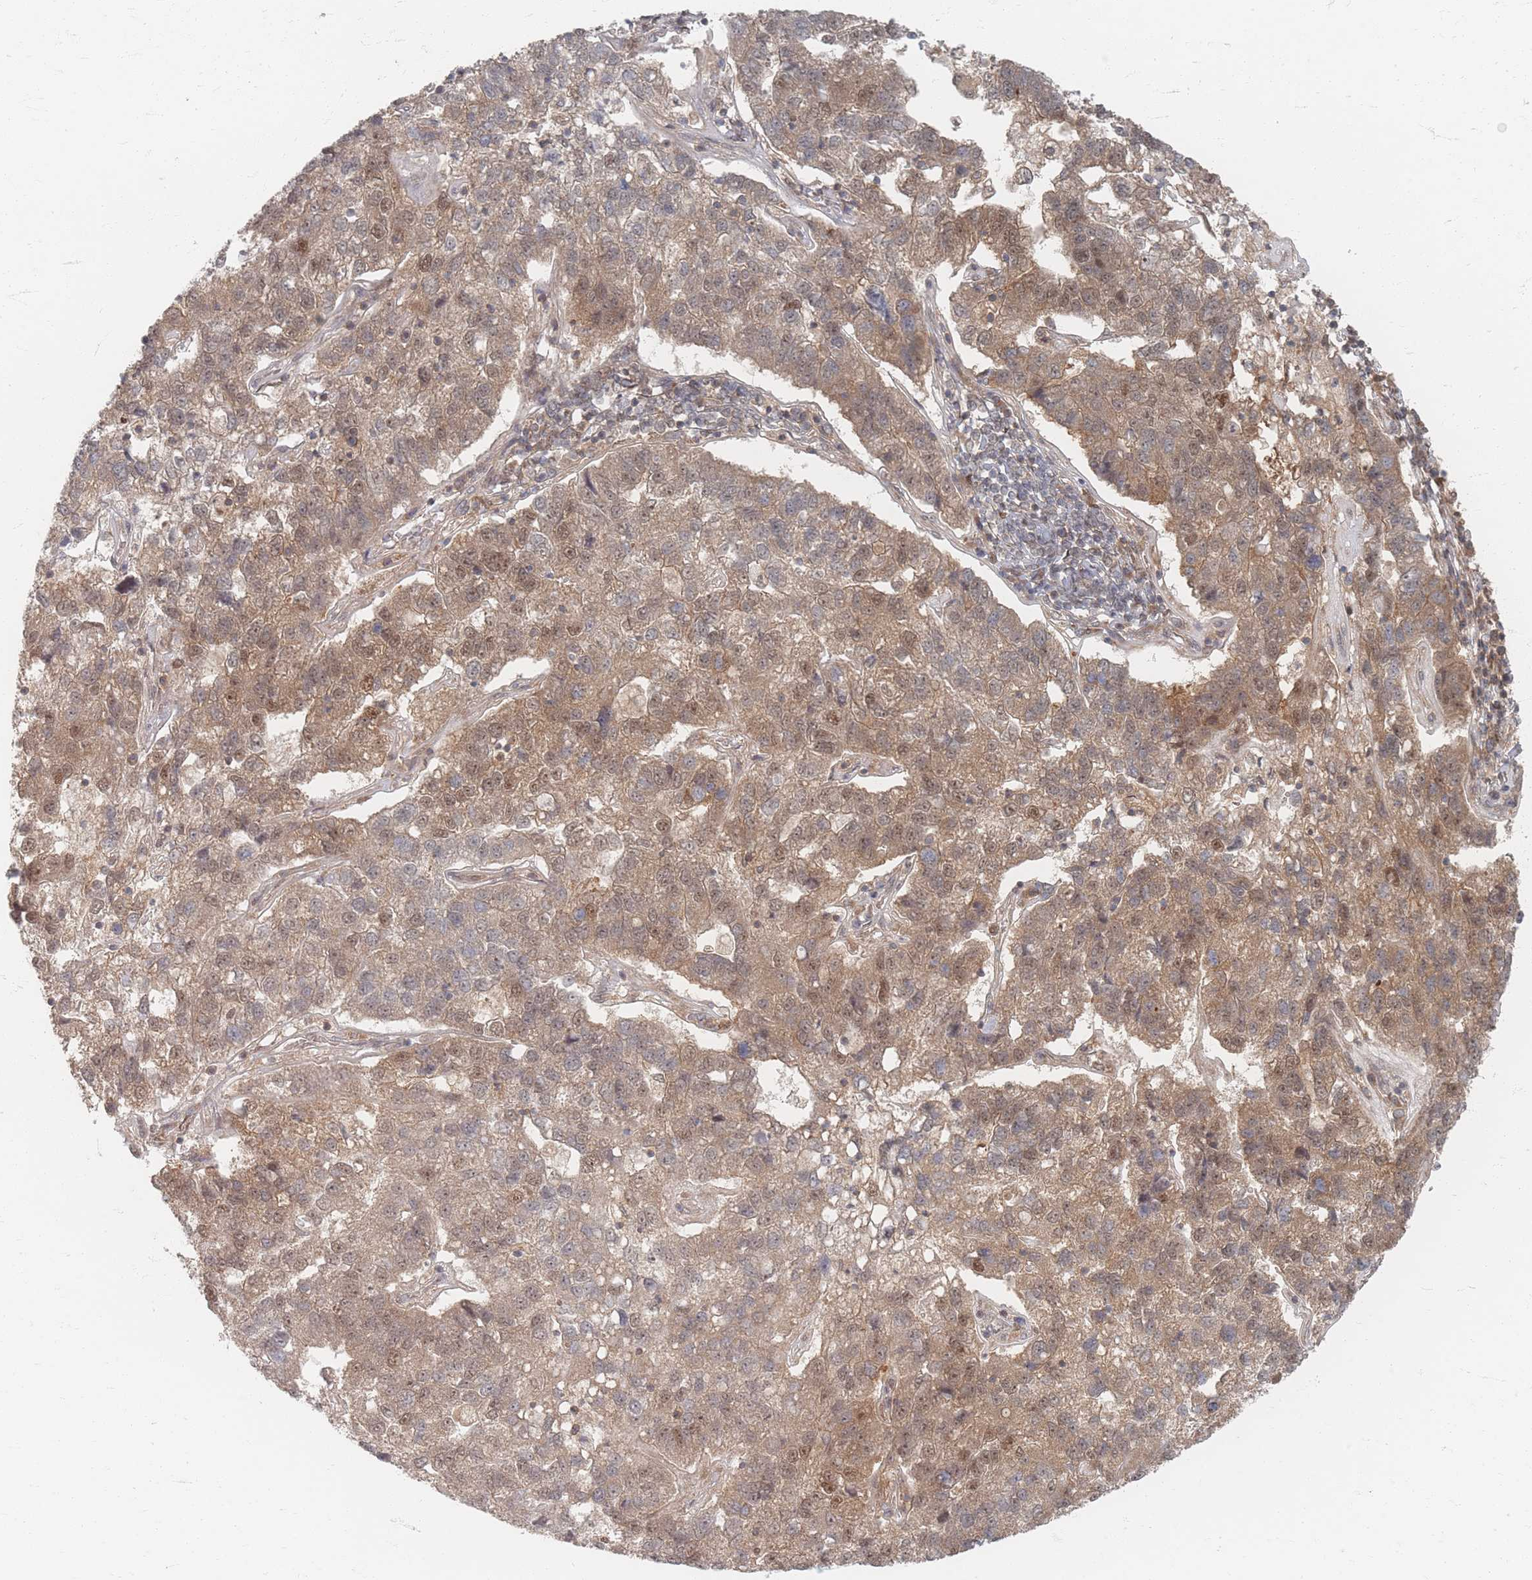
{"staining": {"intensity": "weak", "quantity": "25%-75%", "location": "cytoplasmic/membranous,nuclear"}, "tissue": "pancreatic cancer", "cell_type": "Tumor cells", "image_type": "cancer", "snomed": [{"axis": "morphology", "description": "Adenocarcinoma, NOS"}, {"axis": "topography", "description": "Pancreas"}], "caption": "Tumor cells exhibit low levels of weak cytoplasmic/membranous and nuclear positivity in approximately 25%-75% of cells in human pancreatic cancer.", "gene": "PSMD9", "patient": {"sex": "female", "age": 61}}